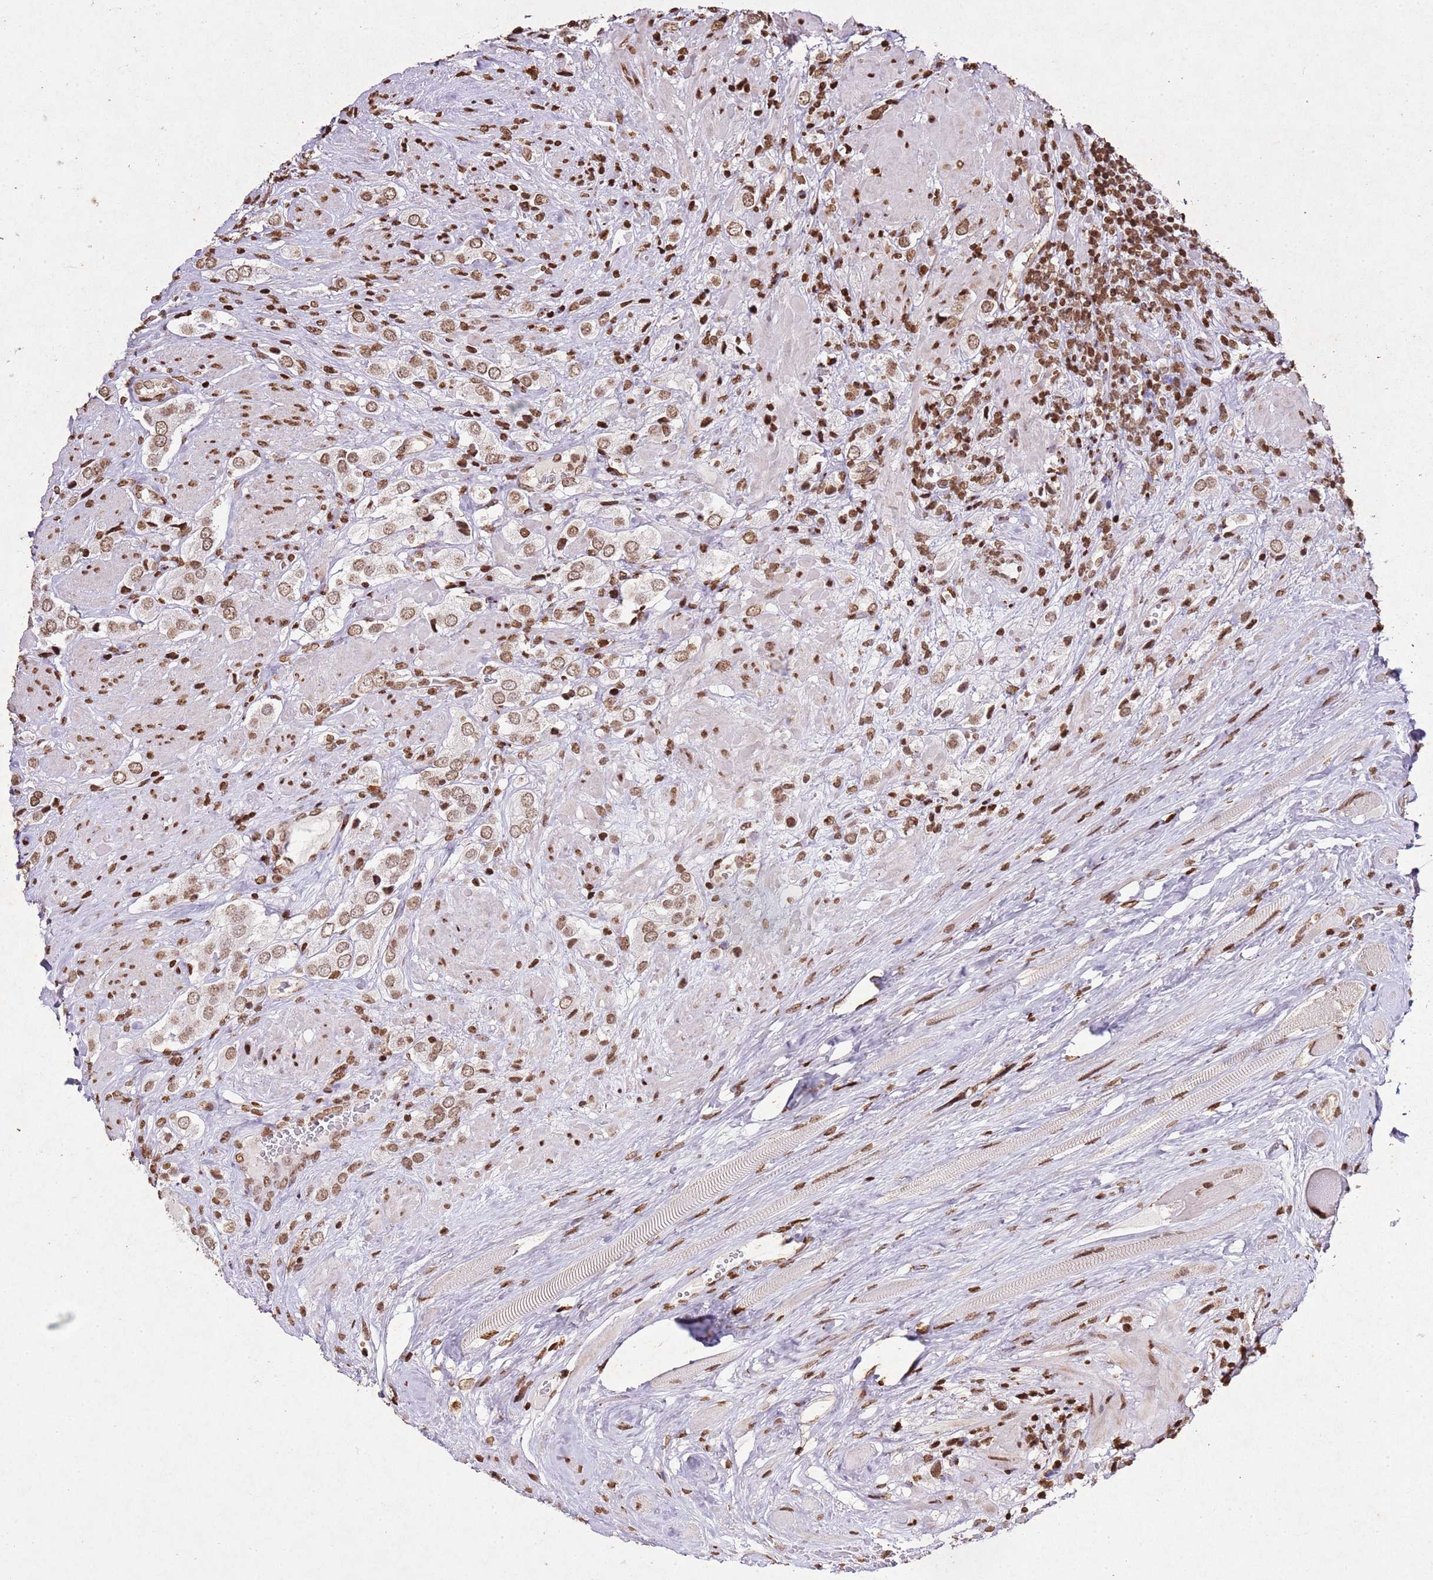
{"staining": {"intensity": "moderate", "quantity": ">75%", "location": "nuclear"}, "tissue": "prostate cancer", "cell_type": "Tumor cells", "image_type": "cancer", "snomed": [{"axis": "morphology", "description": "Adenocarcinoma, High grade"}, {"axis": "topography", "description": "Prostate and seminal vesicle, NOS"}], "caption": "High-grade adenocarcinoma (prostate) tissue displays moderate nuclear staining in about >75% of tumor cells", "gene": "BMAL1", "patient": {"sex": "male", "age": 64}}